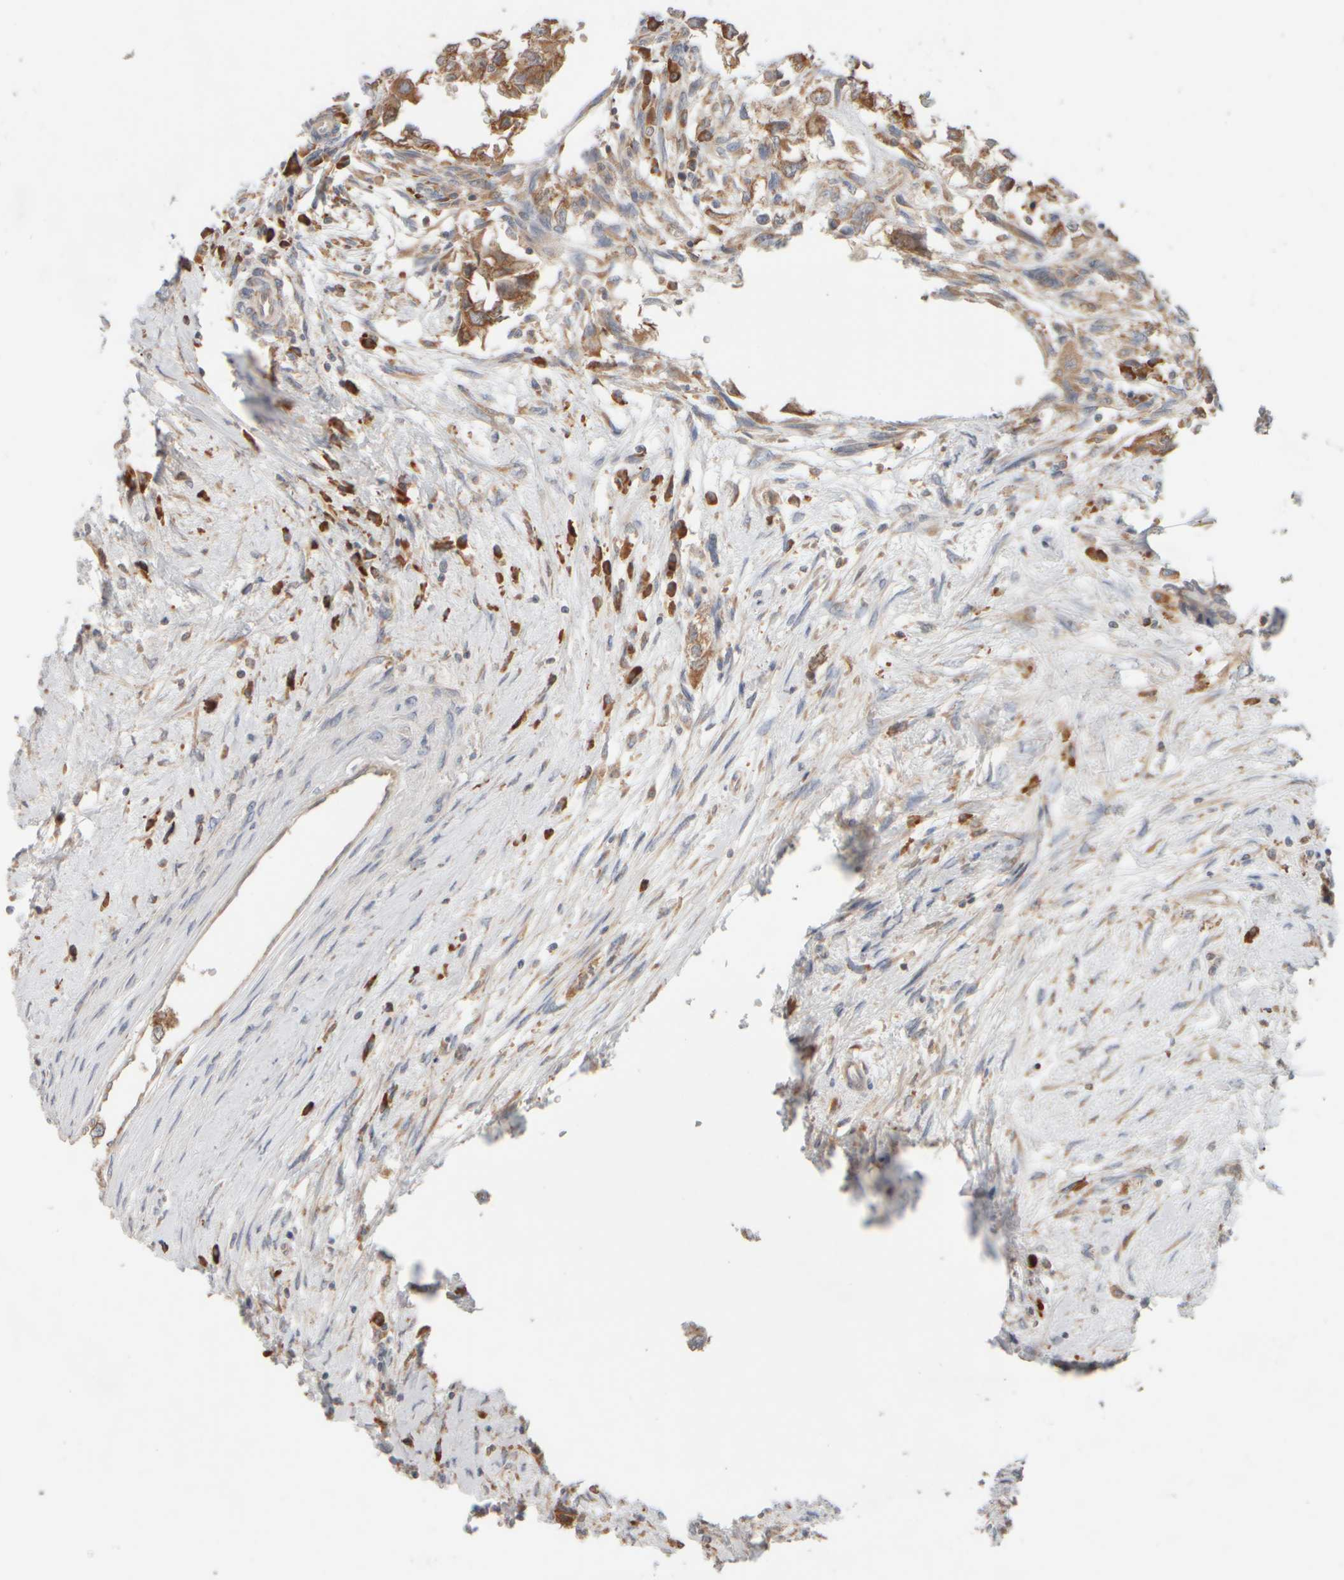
{"staining": {"intensity": "moderate", "quantity": ">75%", "location": "cytoplasmic/membranous"}, "tissue": "testis cancer", "cell_type": "Tumor cells", "image_type": "cancer", "snomed": [{"axis": "morphology", "description": "Seminoma, NOS"}, {"axis": "morphology", "description": "Carcinoma, Embryonal, NOS"}, {"axis": "topography", "description": "Testis"}], "caption": "IHC photomicrograph of embryonal carcinoma (testis) stained for a protein (brown), which reveals medium levels of moderate cytoplasmic/membranous staining in about >75% of tumor cells.", "gene": "EIF2B3", "patient": {"sex": "male", "age": 51}}